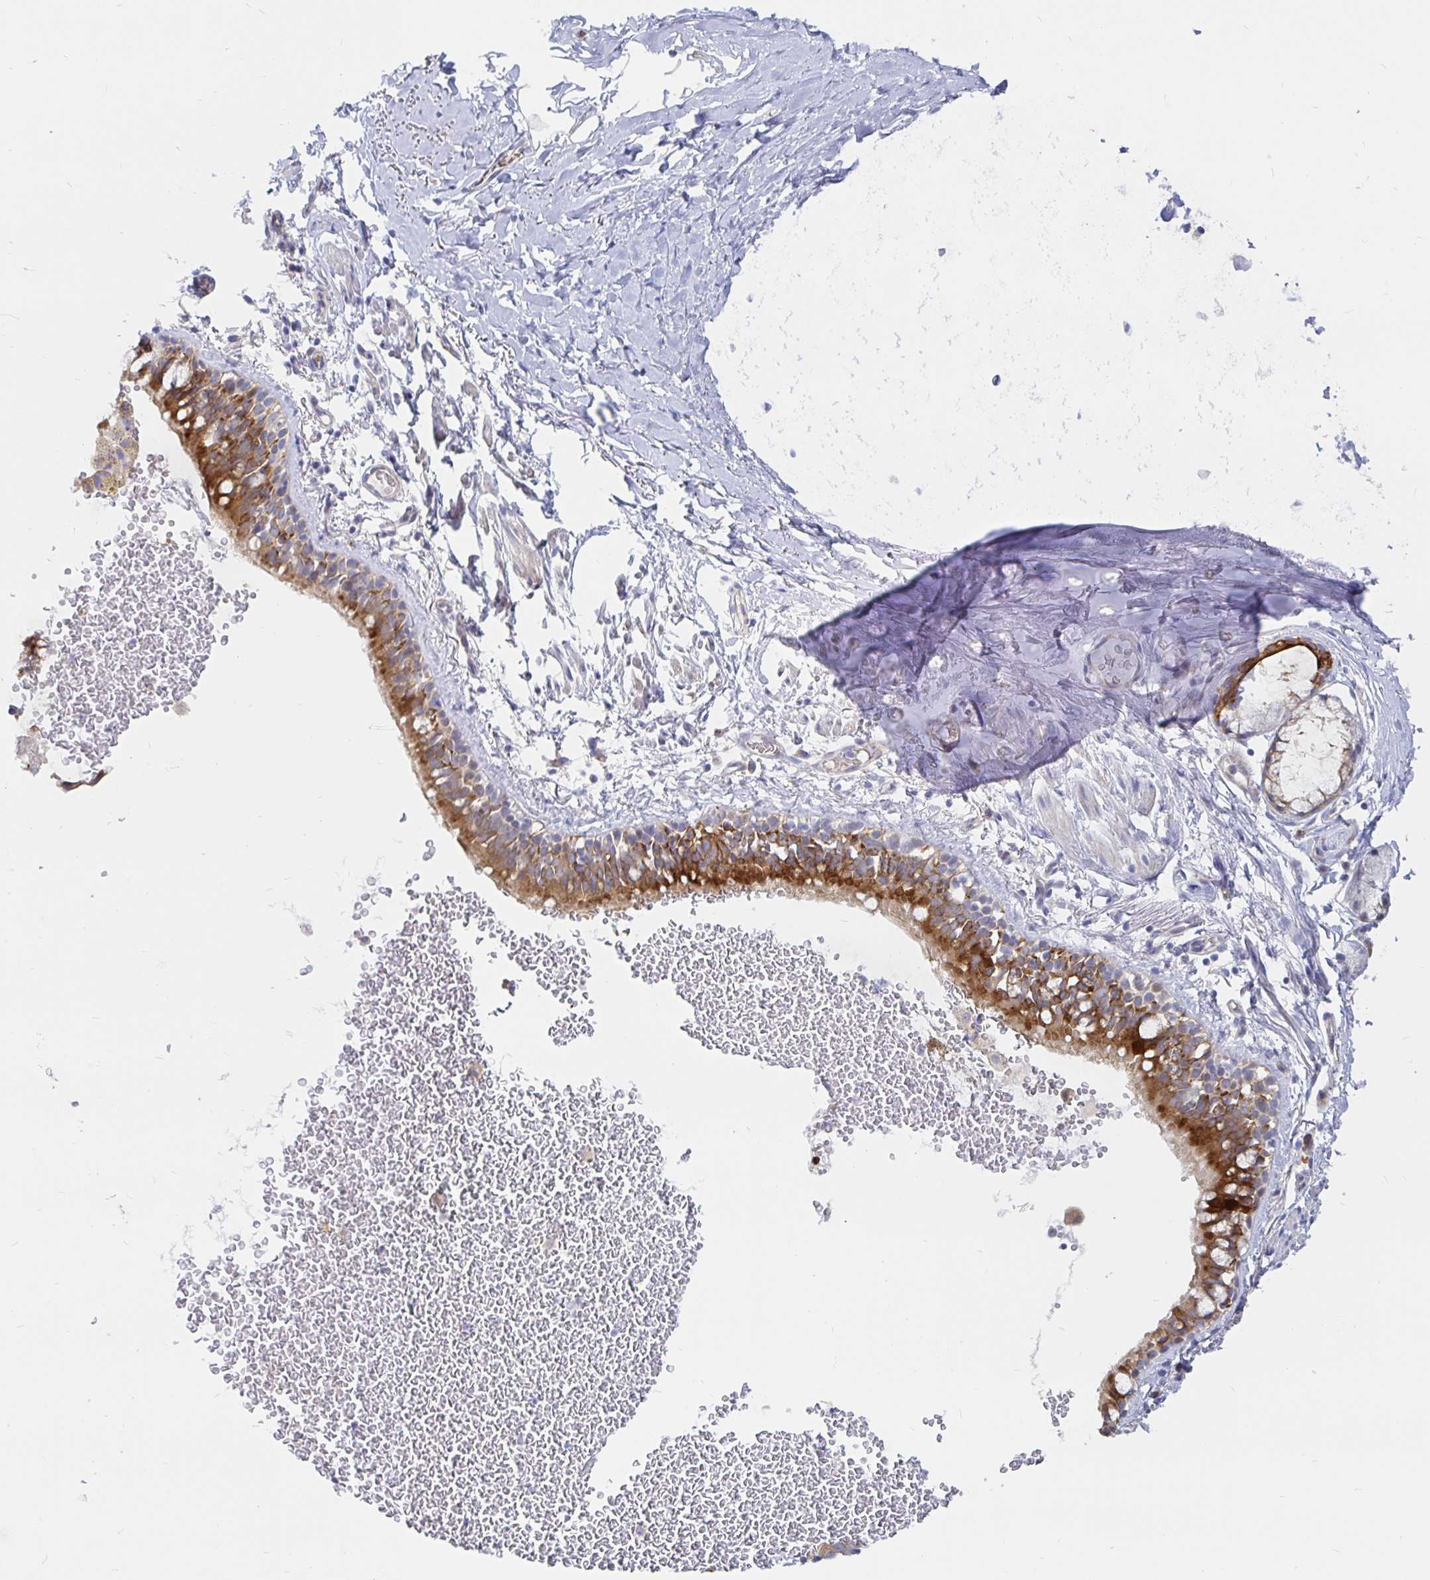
{"staining": {"intensity": "moderate", "quantity": ">75%", "location": "cytoplasmic/membranous"}, "tissue": "bronchus", "cell_type": "Respiratory epithelial cells", "image_type": "normal", "snomed": [{"axis": "morphology", "description": "Normal tissue, NOS"}, {"axis": "topography", "description": "Lymph node"}, {"axis": "topography", "description": "Cartilage tissue"}, {"axis": "topography", "description": "Bronchus"}], "caption": "Immunohistochemistry (IHC) micrograph of unremarkable bronchus: bronchus stained using immunohistochemistry (IHC) displays medium levels of moderate protein expression localized specifically in the cytoplasmic/membranous of respiratory epithelial cells, appearing as a cytoplasmic/membranous brown color.", "gene": "KCTD19", "patient": {"sex": "female", "age": 70}}